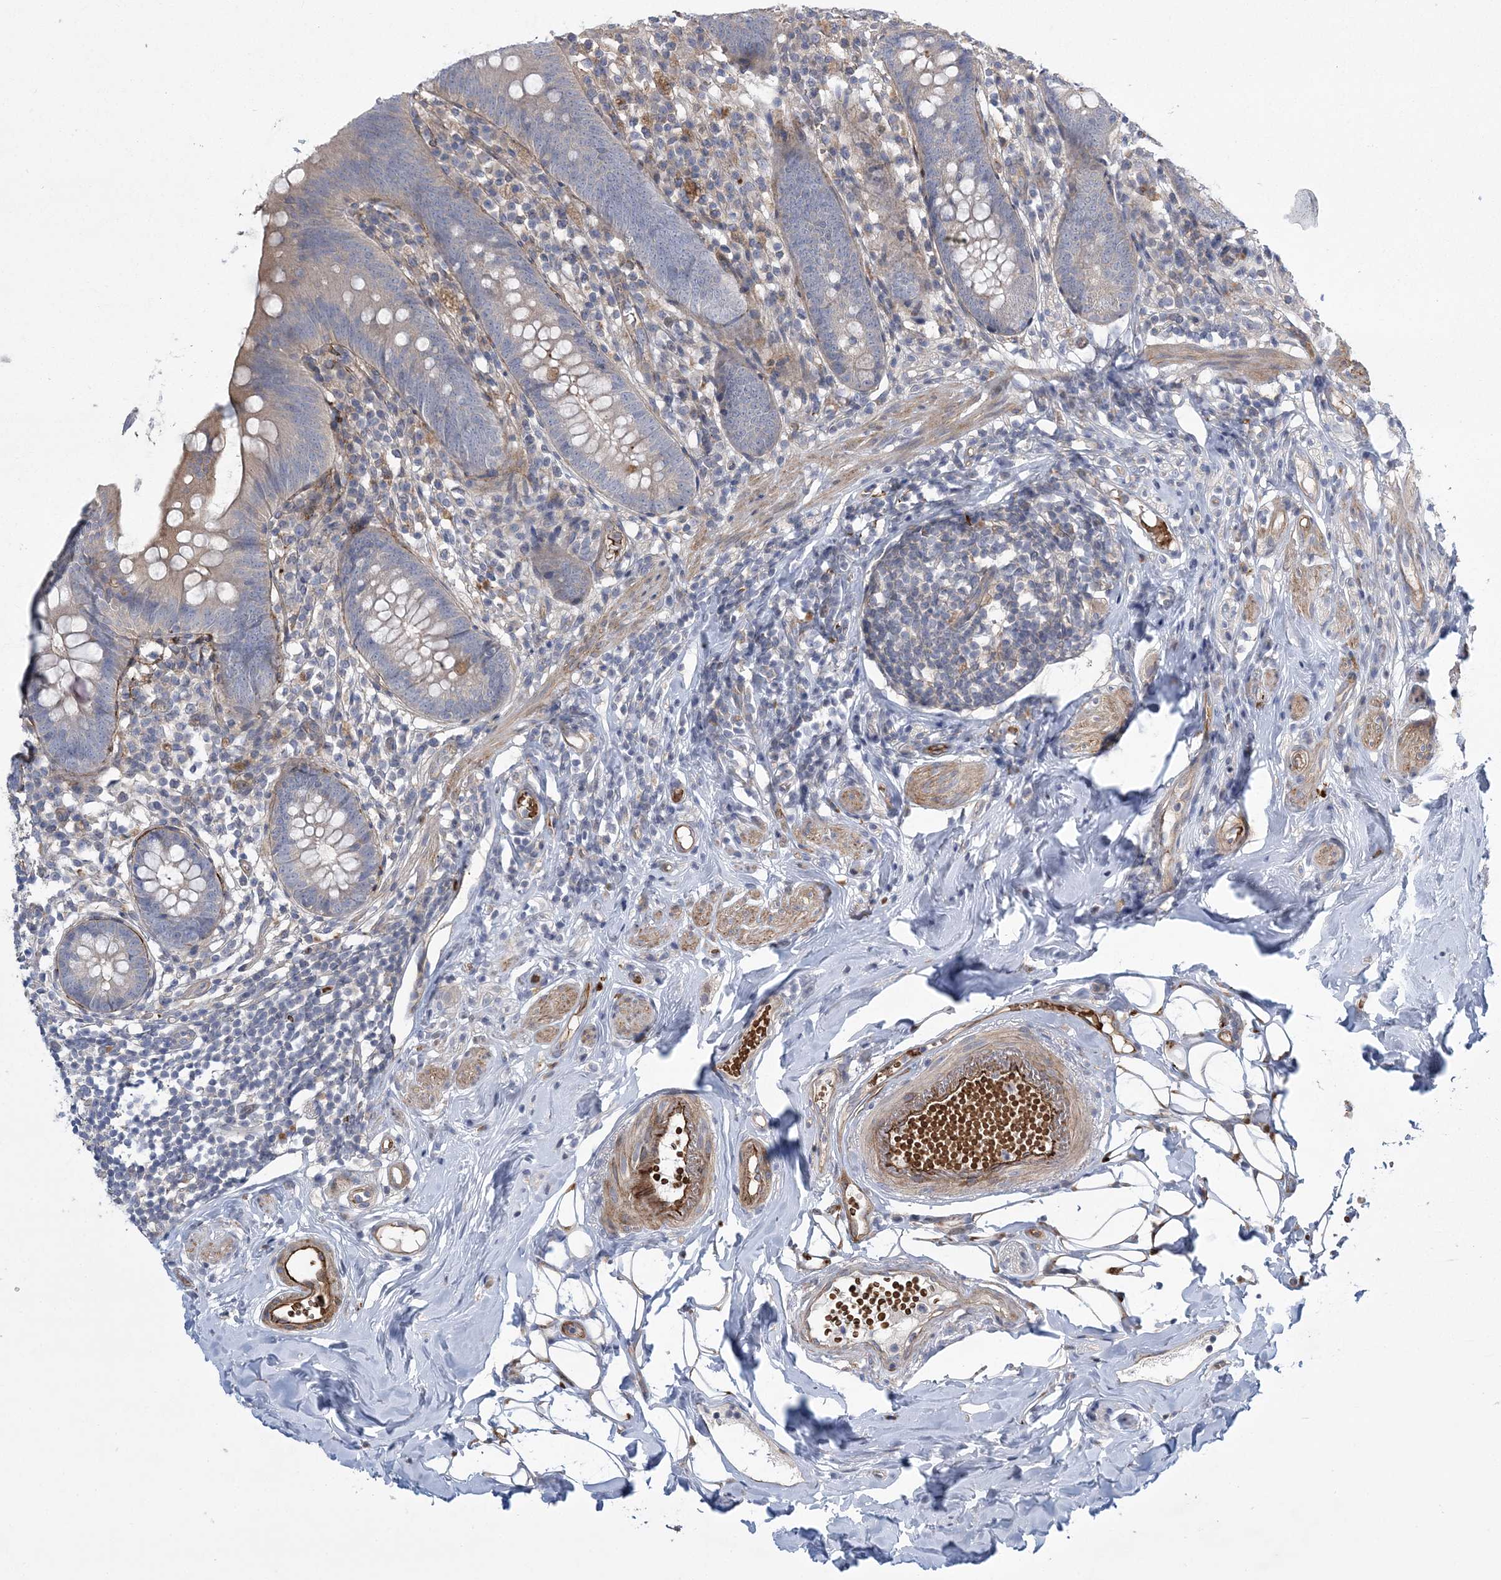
{"staining": {"intensity": "weak", "quantity": "25%-75%", "location": "cytoplasmic/membranous"}, "tissue": "appendix", "cell_type": "Glandular cells", "image_type": "normal", "snomed": [{"axis": "morphology", "description": "Normal tissue, NOS"}, {"axis": "topography", "description": "Appendix"}], "caption": "Appendix stained with DAB immunohistochemistry shows low levels of weak cytoplasmic/membranous staining in about 25%-75% of glandular cells. (DAB (3,3'-diaminobenzidine) = brown stain, brightfield microscopy at high magnification).", "gene": "CALN1", "patient": {"sex": "female", "age": 62}}